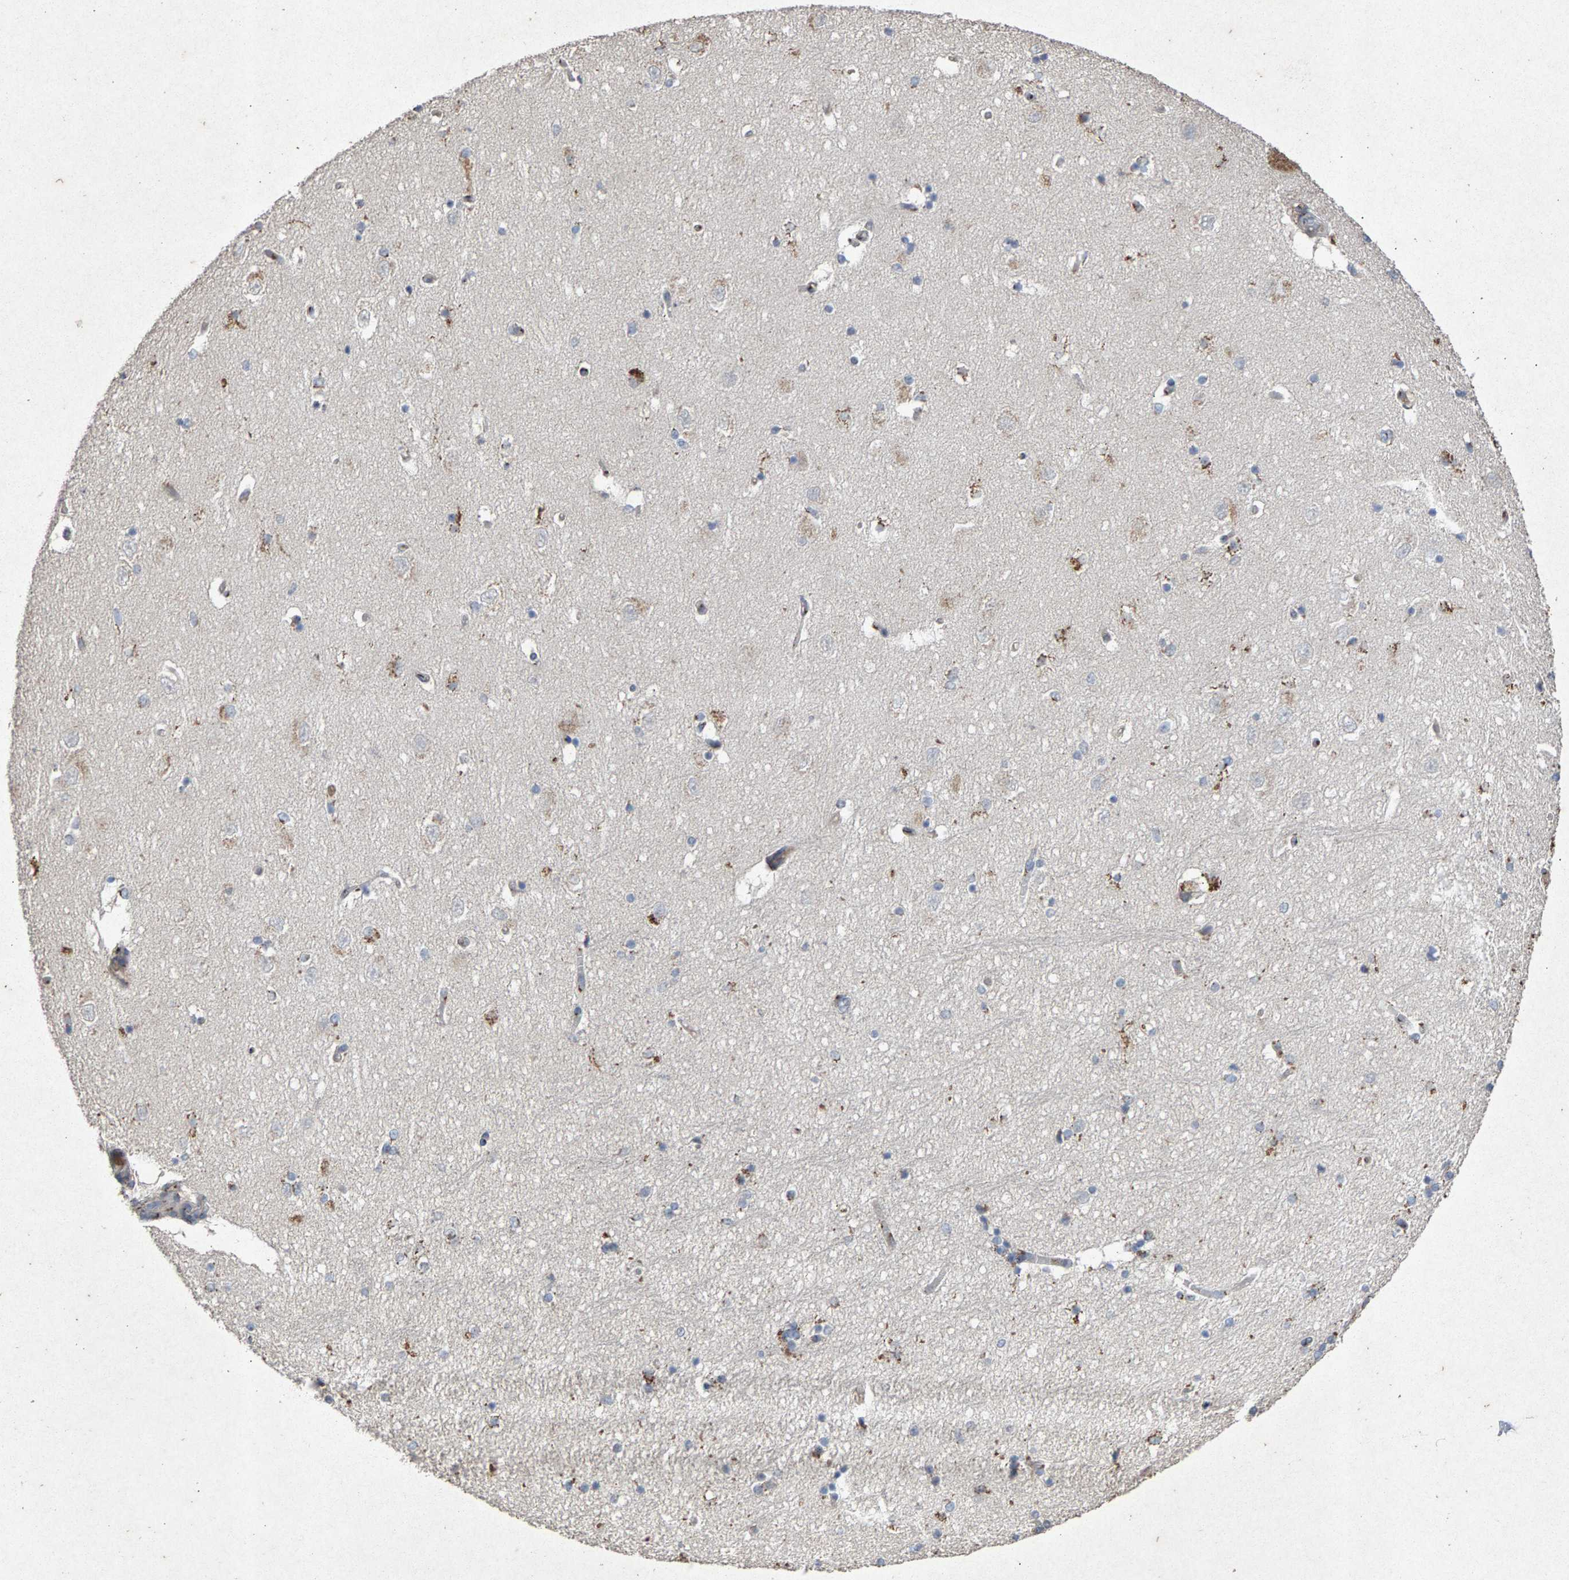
{"staining": {"intensity": "moderate", "quantity": "25%-75%", "location": "cytoplasmic/membranous"}, "tissue": "hippocampus", "cell_type": "Glial cells", "image_type": "normal", "snomed": [{"axis": "morphology", "description": "Normal tissue, NOS"}, {"axis": "topography", "description": "Hippocampus"}], "caption": "A micrograph showing moderate cytoplasmic/membranous expression in about 25%-75% of glial cells in benign hippocampus, as visualized by brown immunohistochemical staining.", "gene": "MAN2A1", "patient": {"sex": "female", "age": 54}}